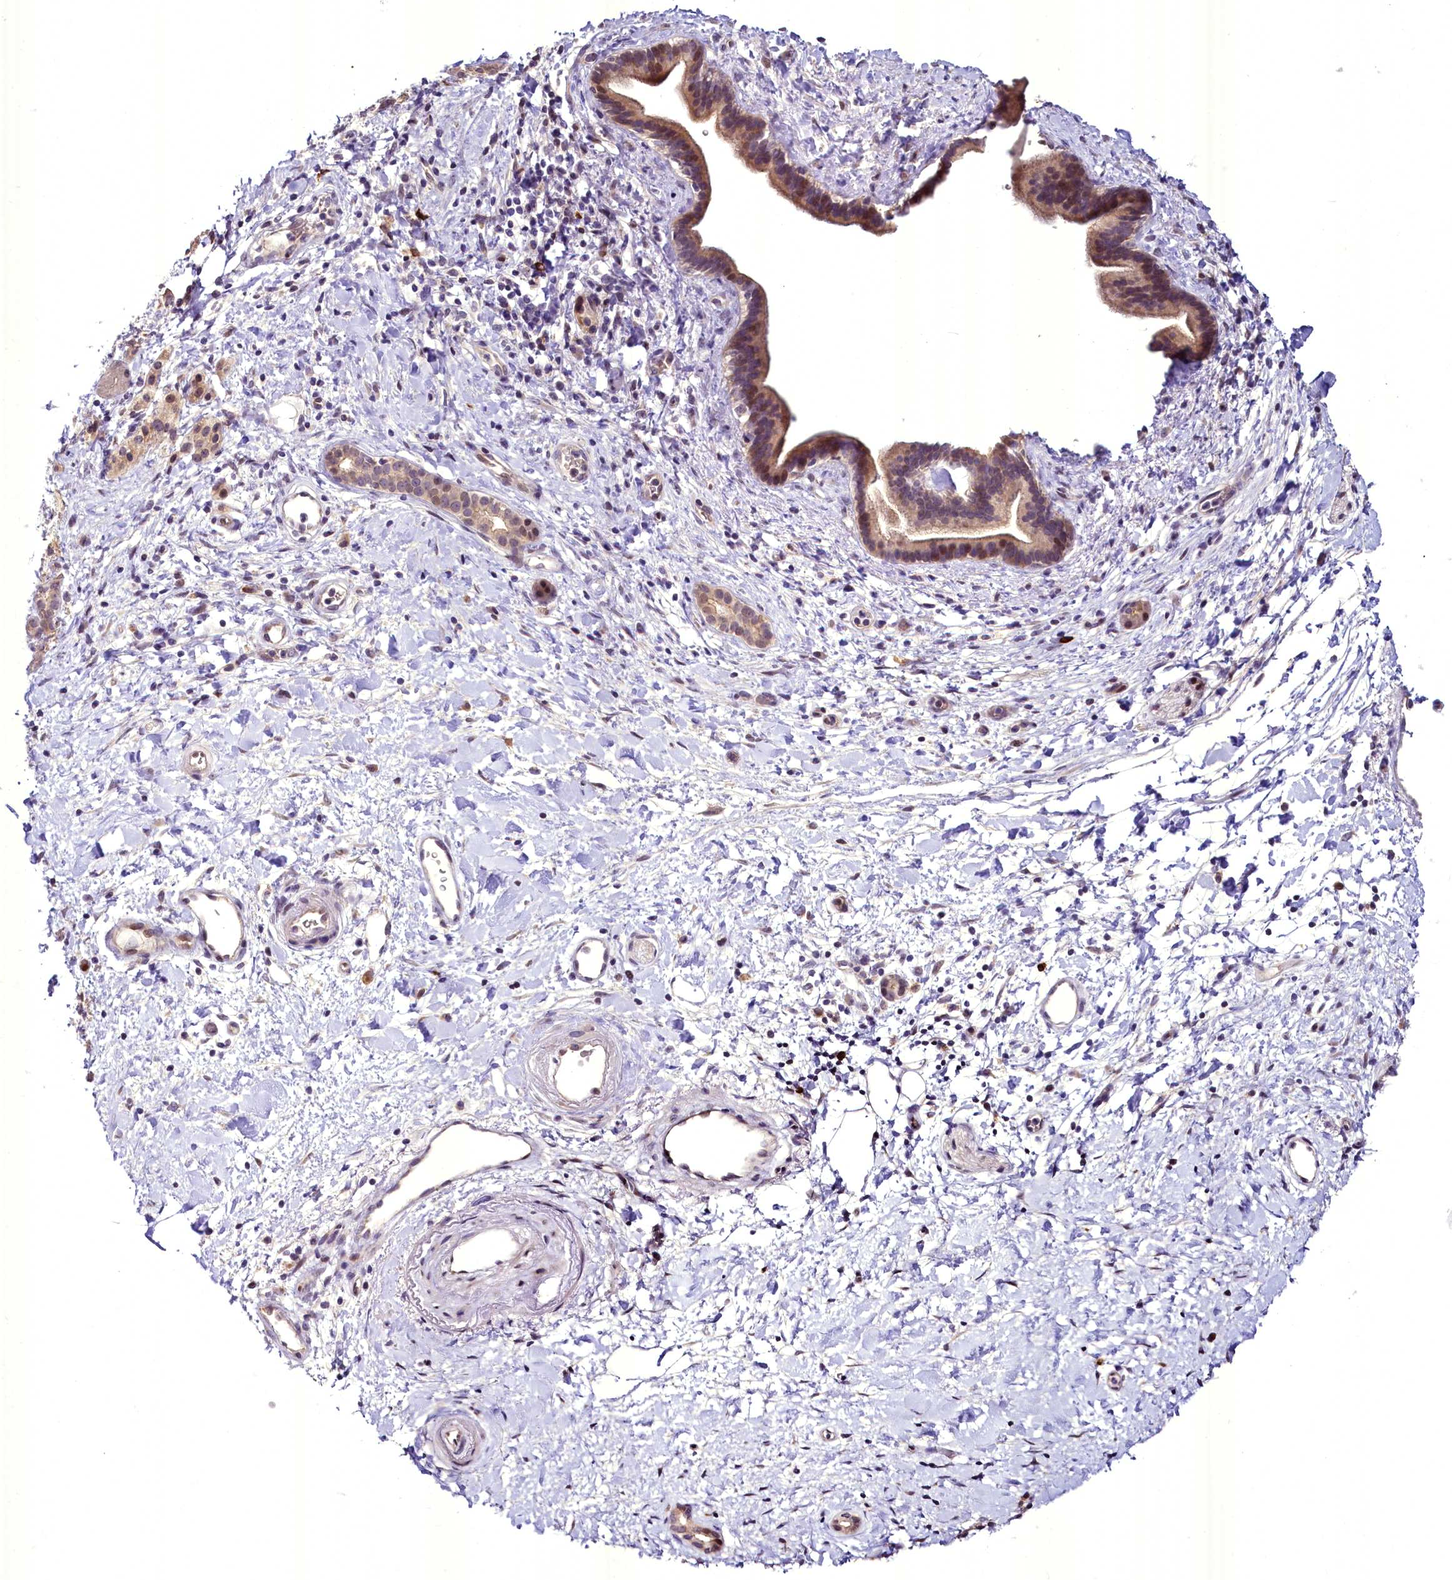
{"staining": {"intensity": "moderate", "quantity": "25%-75%", "location": "cytoplasmic/membranous"}, "tissue": "pancreatic cancer", "cell_type": "Tumor cells", "image_type": "cancer", "snomed": [{"axis": "morphology", "description": "Normal tissue, NOS"}, {"axis": "morphology", "description": "Adenocarcinoma, NOS"}, {"axis": "topography", "description": "Pancreas"}, {"axis": "topography", "description": "Peripheral nerve tissue"}], "caption": "The photomicrograph shows immunohistochemical staining of adenocarcinoma (pancreatic). There is moderate cytoplasmic/membranous expression is seen in approximately 25%-75% of tumor cells.", "gene": "BANK1", "patient": {"sex": "female", "age": 77}}